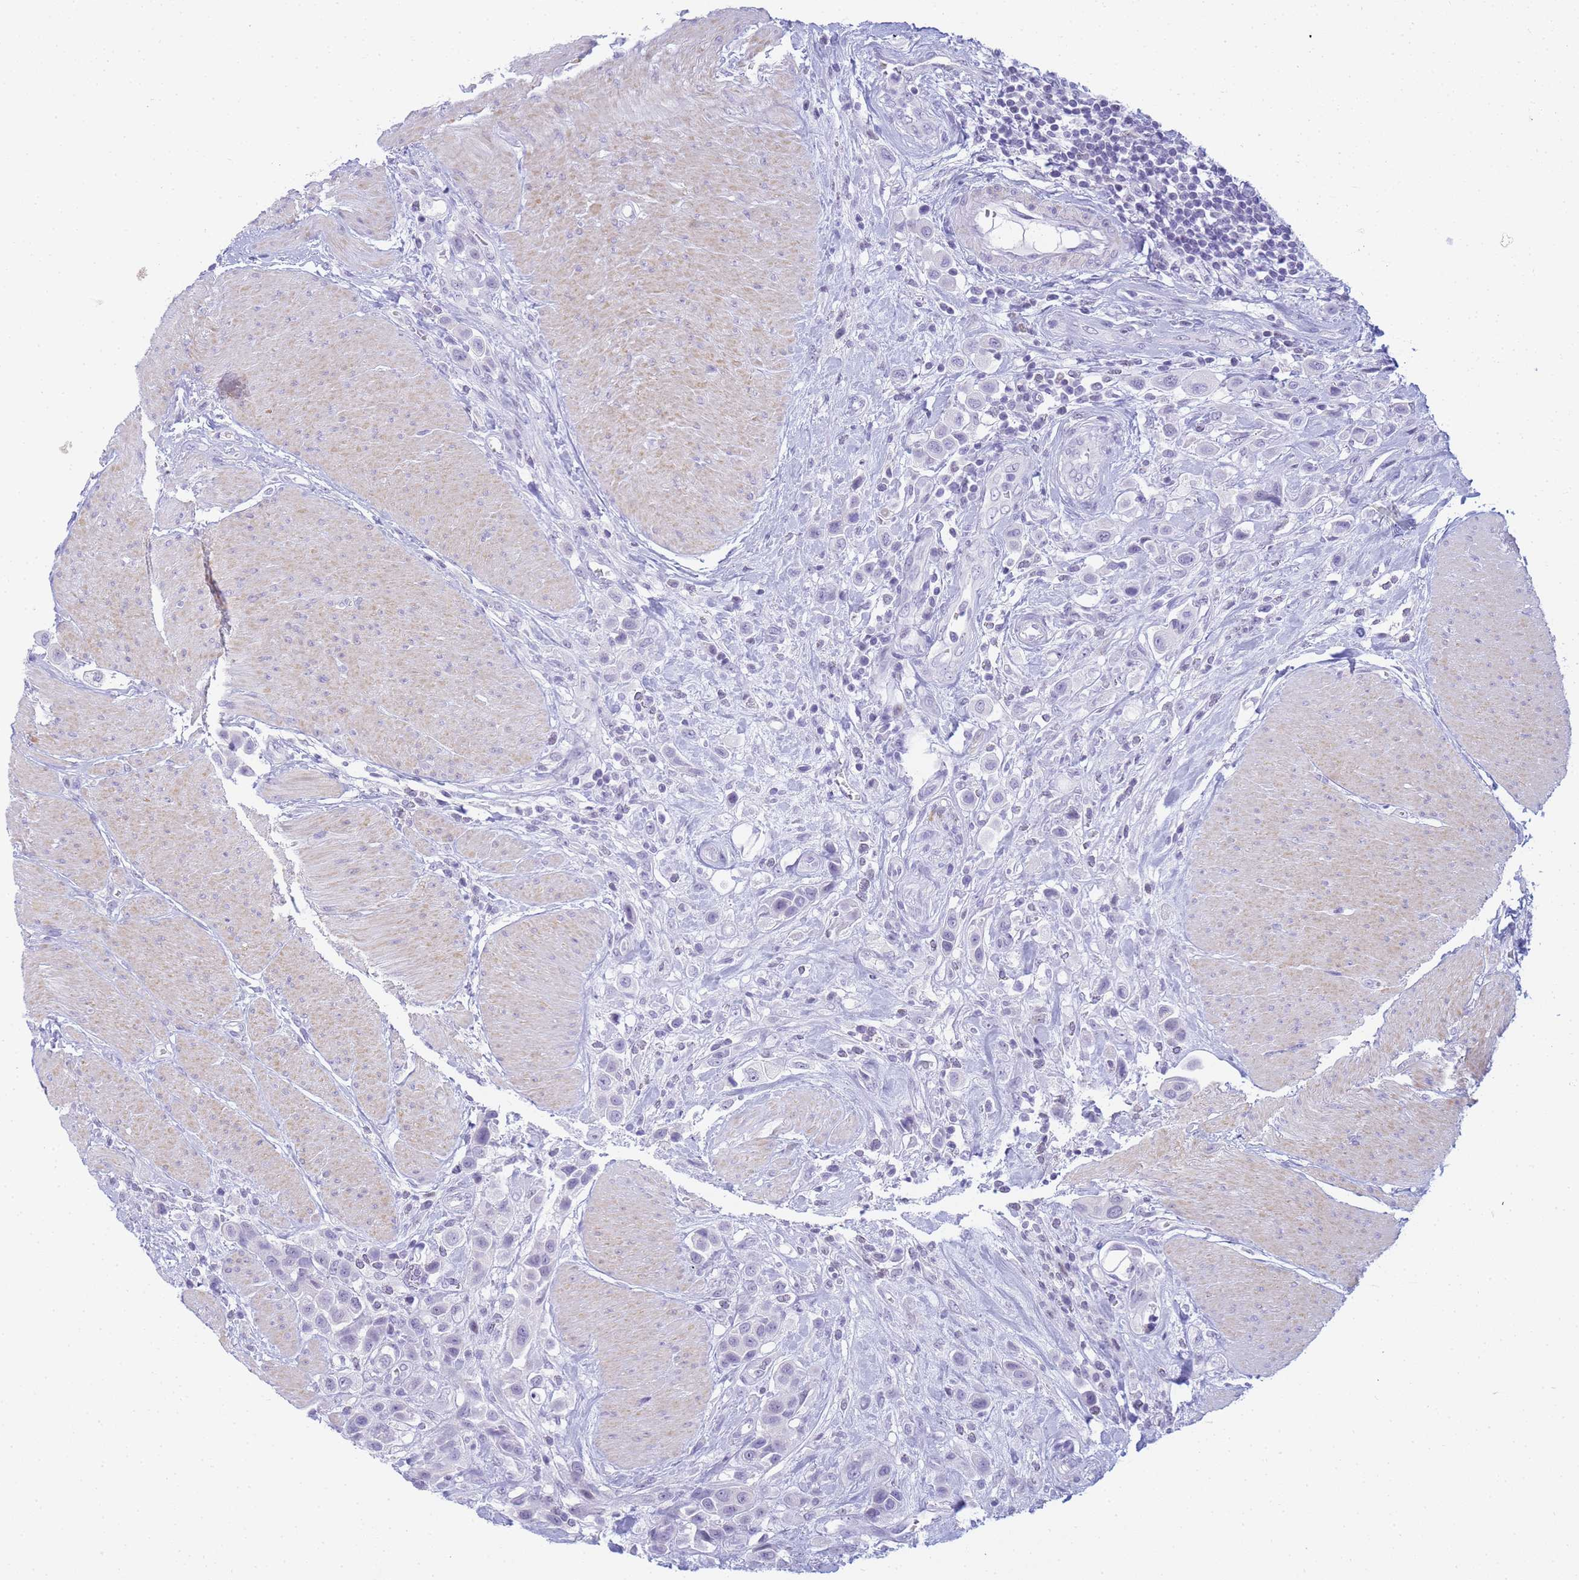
{"staining": {"intensity": "negative", "quantity": "none", "location": "none"}, "tissue": "urothelial cancer", "cell_type": "Tumor cells", "image_type": "cancer", "snomed": [{"axis": "morphology", "description": "Urothelial carcinoma, High grade"}, {"axis": "topography", "description": "Urinary bladder"}], "caption": "This is a histopathology image of immunohistochemistry staining of urothelial cancer, which shows no positivity in tumor cells.", "gene": "SNX20", "patient": {"sex": "male", "age": 50}}